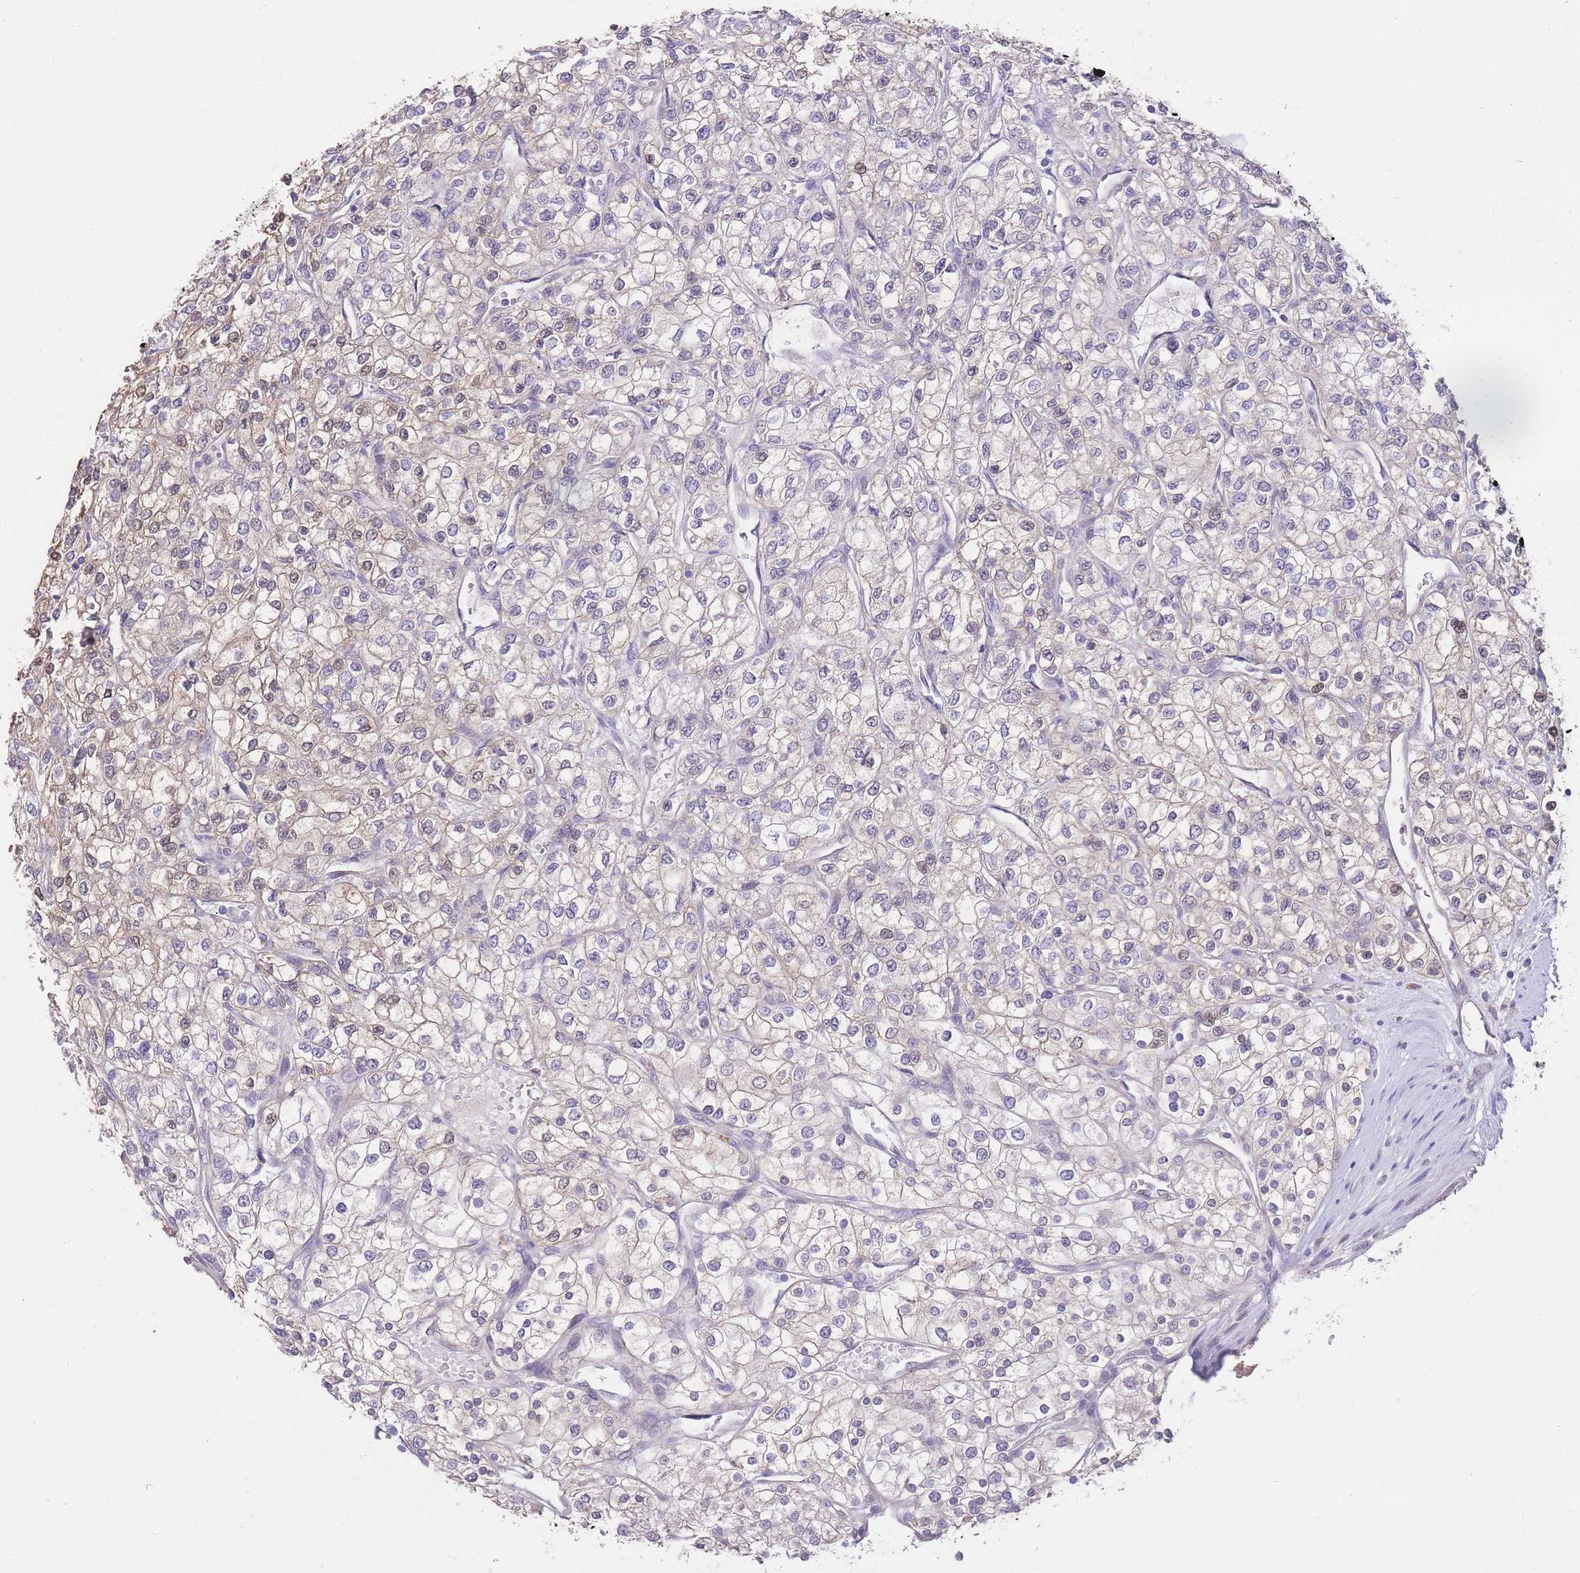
{"staining": {"intensity": "negative", "quantity": "none", "location": "none"}, "tissue": "renal cancer", "cell_type": "Tumor cells", "image_type": "cancer", "snomed": [{"axis": "morphology", "description": "Adenocarcinoma, NOS"}, {"axis": "topography", "description": "Kidney"}], "caption": "Micrograph shows no protein staining in tumor cells of renal adenocarcinoma tissue. (DAB (3,3'-diaminobenzidine) immunohistochemistry, high magnification).", "gene": "UBXN7", "patient": {"sex": "male", "age": 80}}